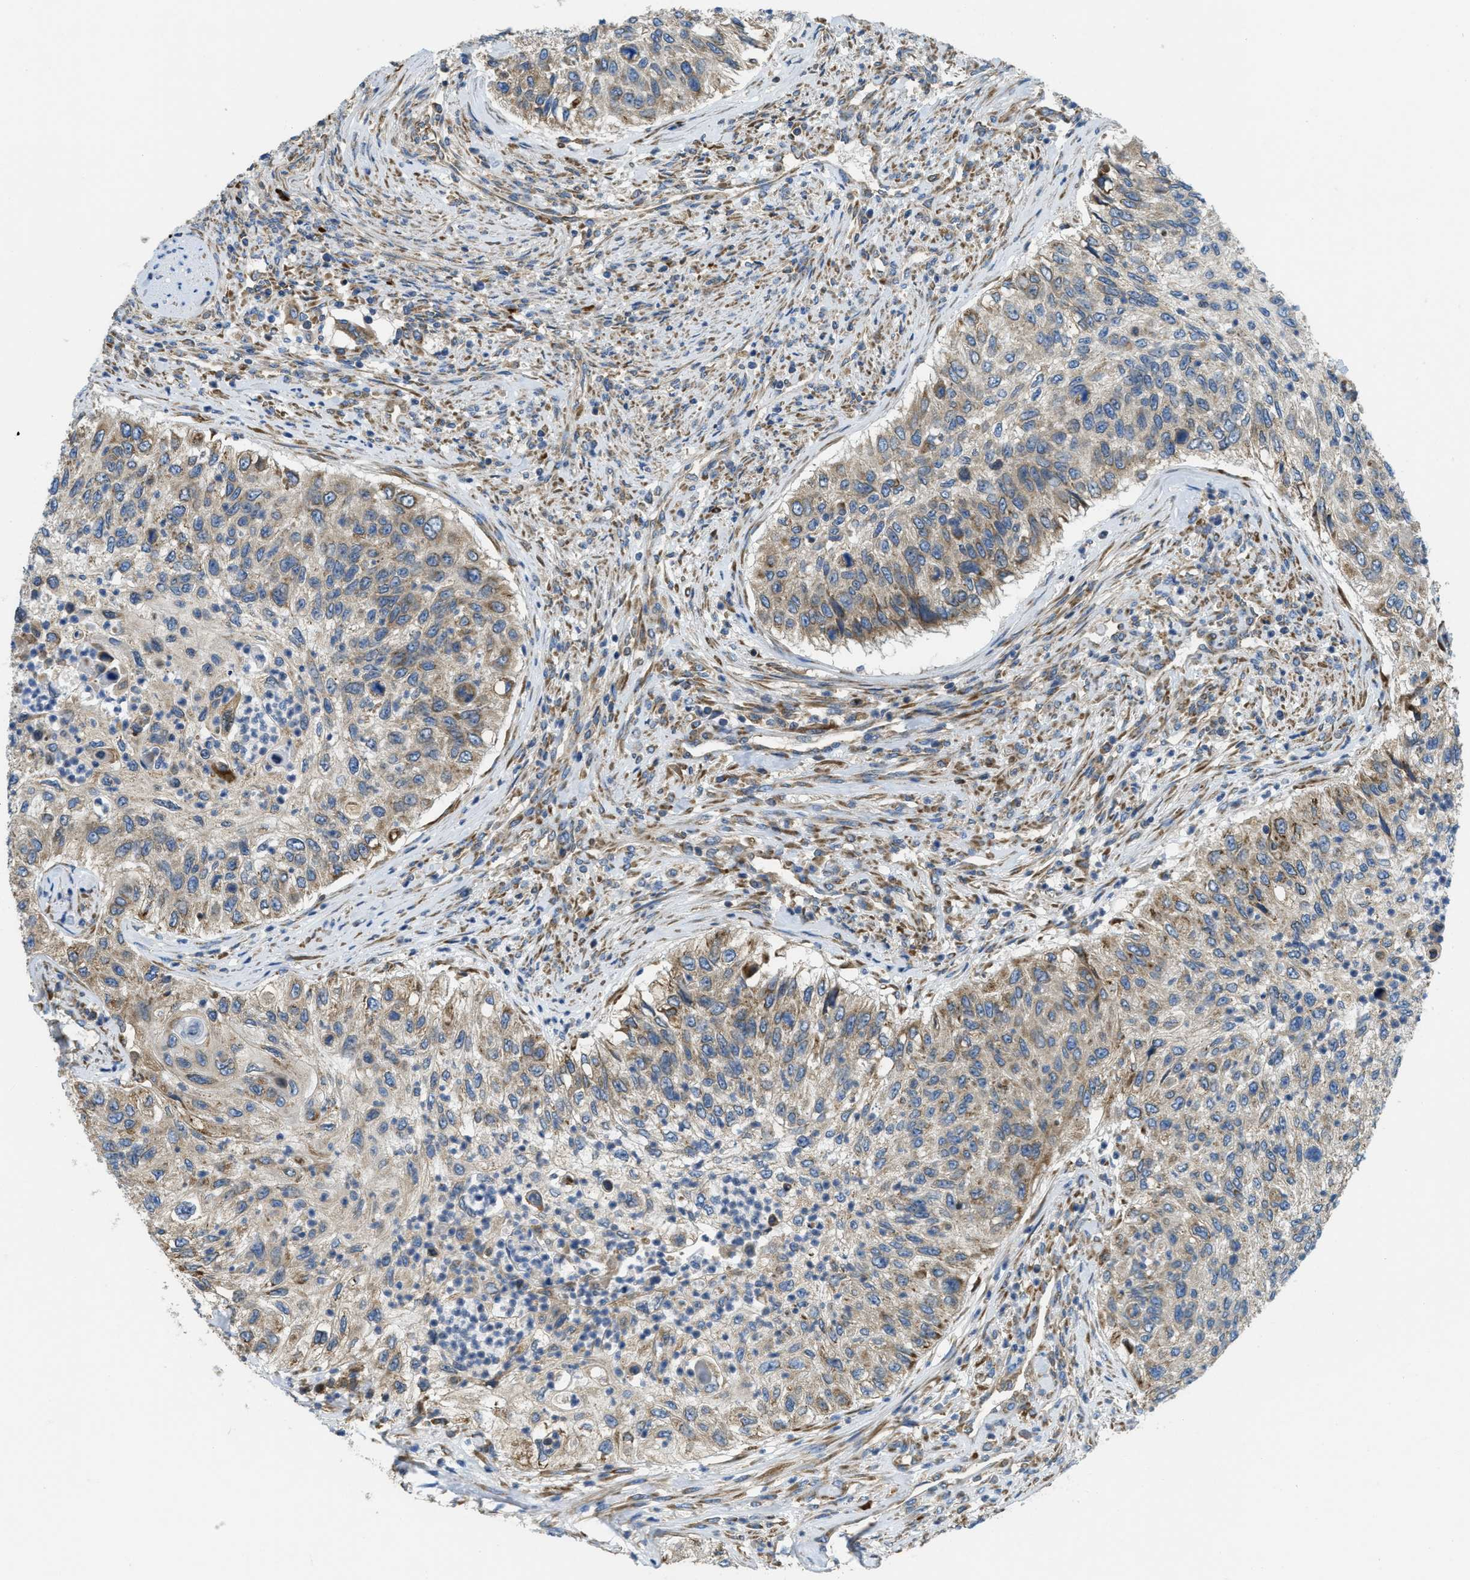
{"staining": {"intensity": "weak", "quantity": ">75%", "location": "cytoplasmic/membranous"}, "tissue": "urothelial cancer", "cell_type": "Tumor cells", "image_type": "cancer", "snomed": [{"axis": "morphology", "description": "Urothelial carcinoma, High grade"}, {"axis": "topography", "description": "Urinary bladder"}], "caption": "Immunohistochemical staining of high-grade urothelial carcinoma displays low levels of weak cytoplasmic/membranous expression in about >75% of tumor cells.", "gene": "SSR1", "patient": {"sex": "female", "age": 60}}